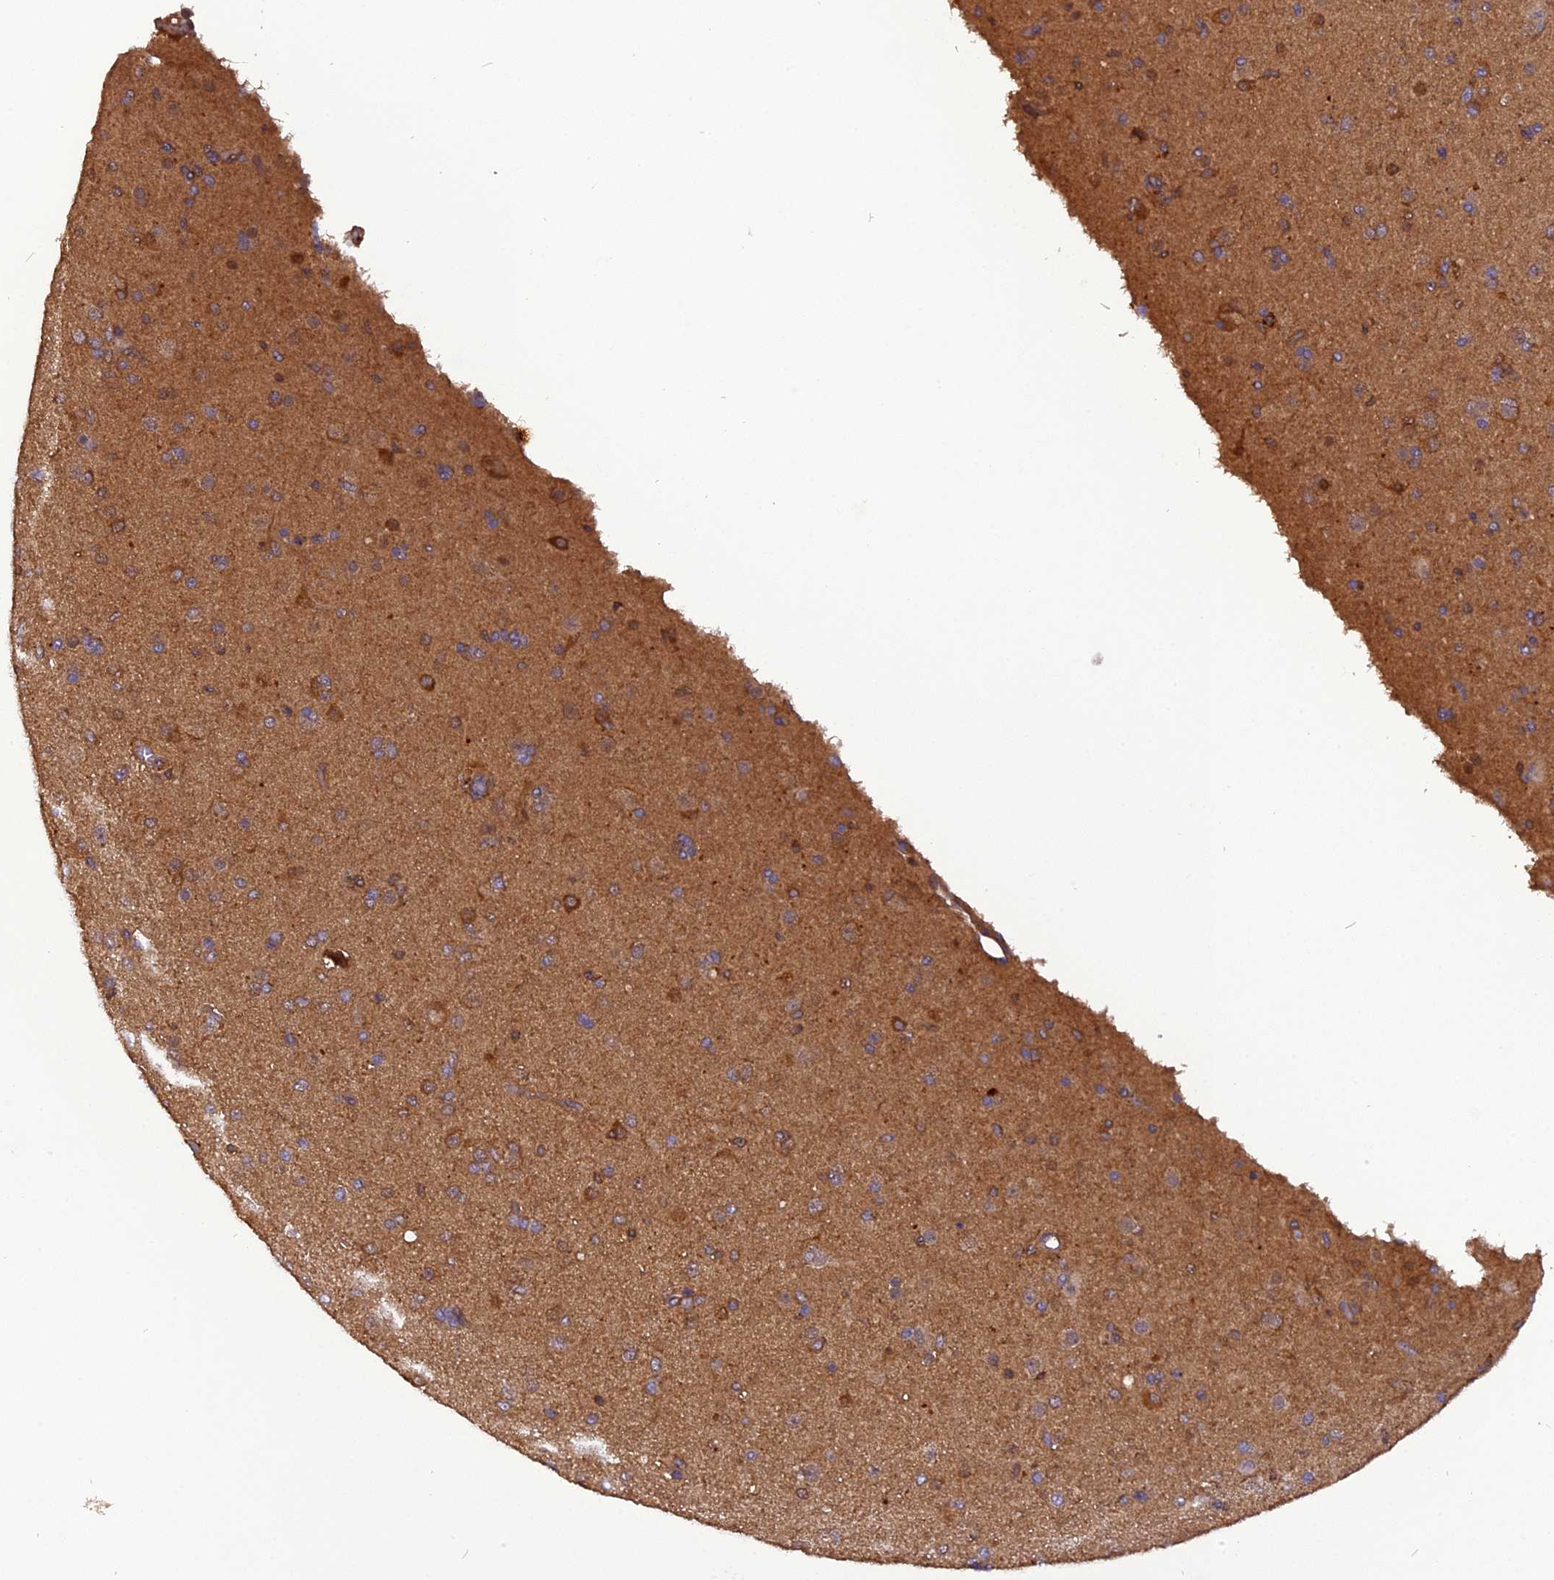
{"staining": {"intensity": "moderate", "quantity": "<25%", "location": "cytoplasmic/membranous"}, "tissue": "glioma", "cell_type": "Tumor cells", "image_type": "cancer", "snomed": [{"axis": "morphology", "description": "Glioma, malignant, Low grade"}, {"axis": "topography", "description": "Brain"}], "caption": "Tumor cells demonstrate moderate cytoplasmic/membranous staining in about <25% of cells in malignant low-grade glioma.", "gene": "STOML1", "patient": {"sex": "male", "age": 65}}